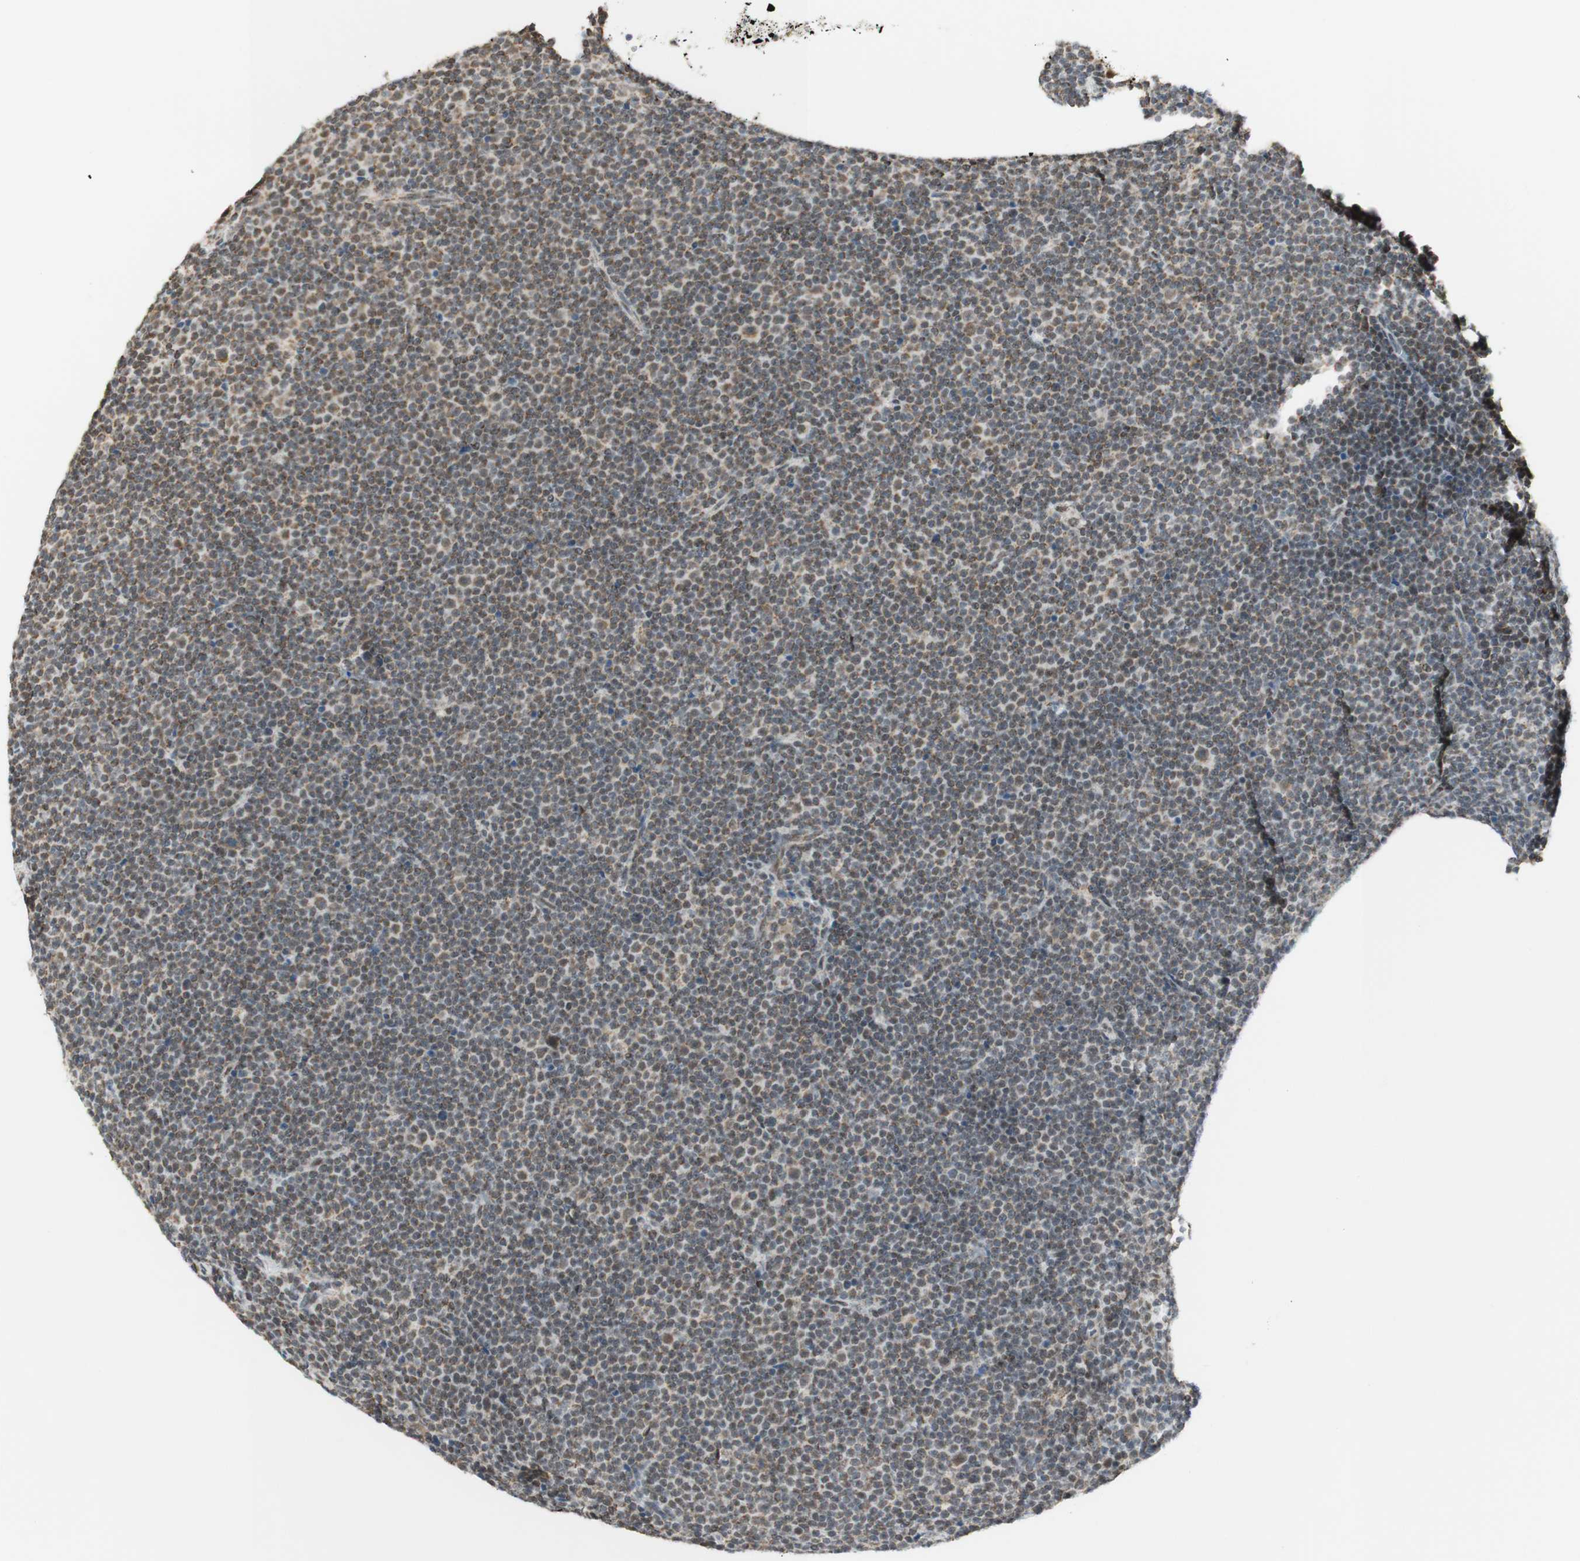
{"staining": {"intensity": "weak", "quantity": "25%-75%", "location": "cytoplasmic/membranous,nuclear"}, "tissue": "lymphoma", "cell_type": "Tumor cells", "image_type": "cancer", "snomed": [{"axis": "morphology", "description": "Malignant lymphoma, non-Hodgkin's type, Low grade"}, {"axis": "topography", "description": "Lymph node"}], "caption": "A low amount of weak cytoplasmic/membranous and nuclear staining is identified in about 25%-75% of tumor cells in malignant lymphoma, non-Hodgkin's type (low-grade) tissue.", "gene": "ZNF782", "patient": {"sex": "female", "age": 67}}